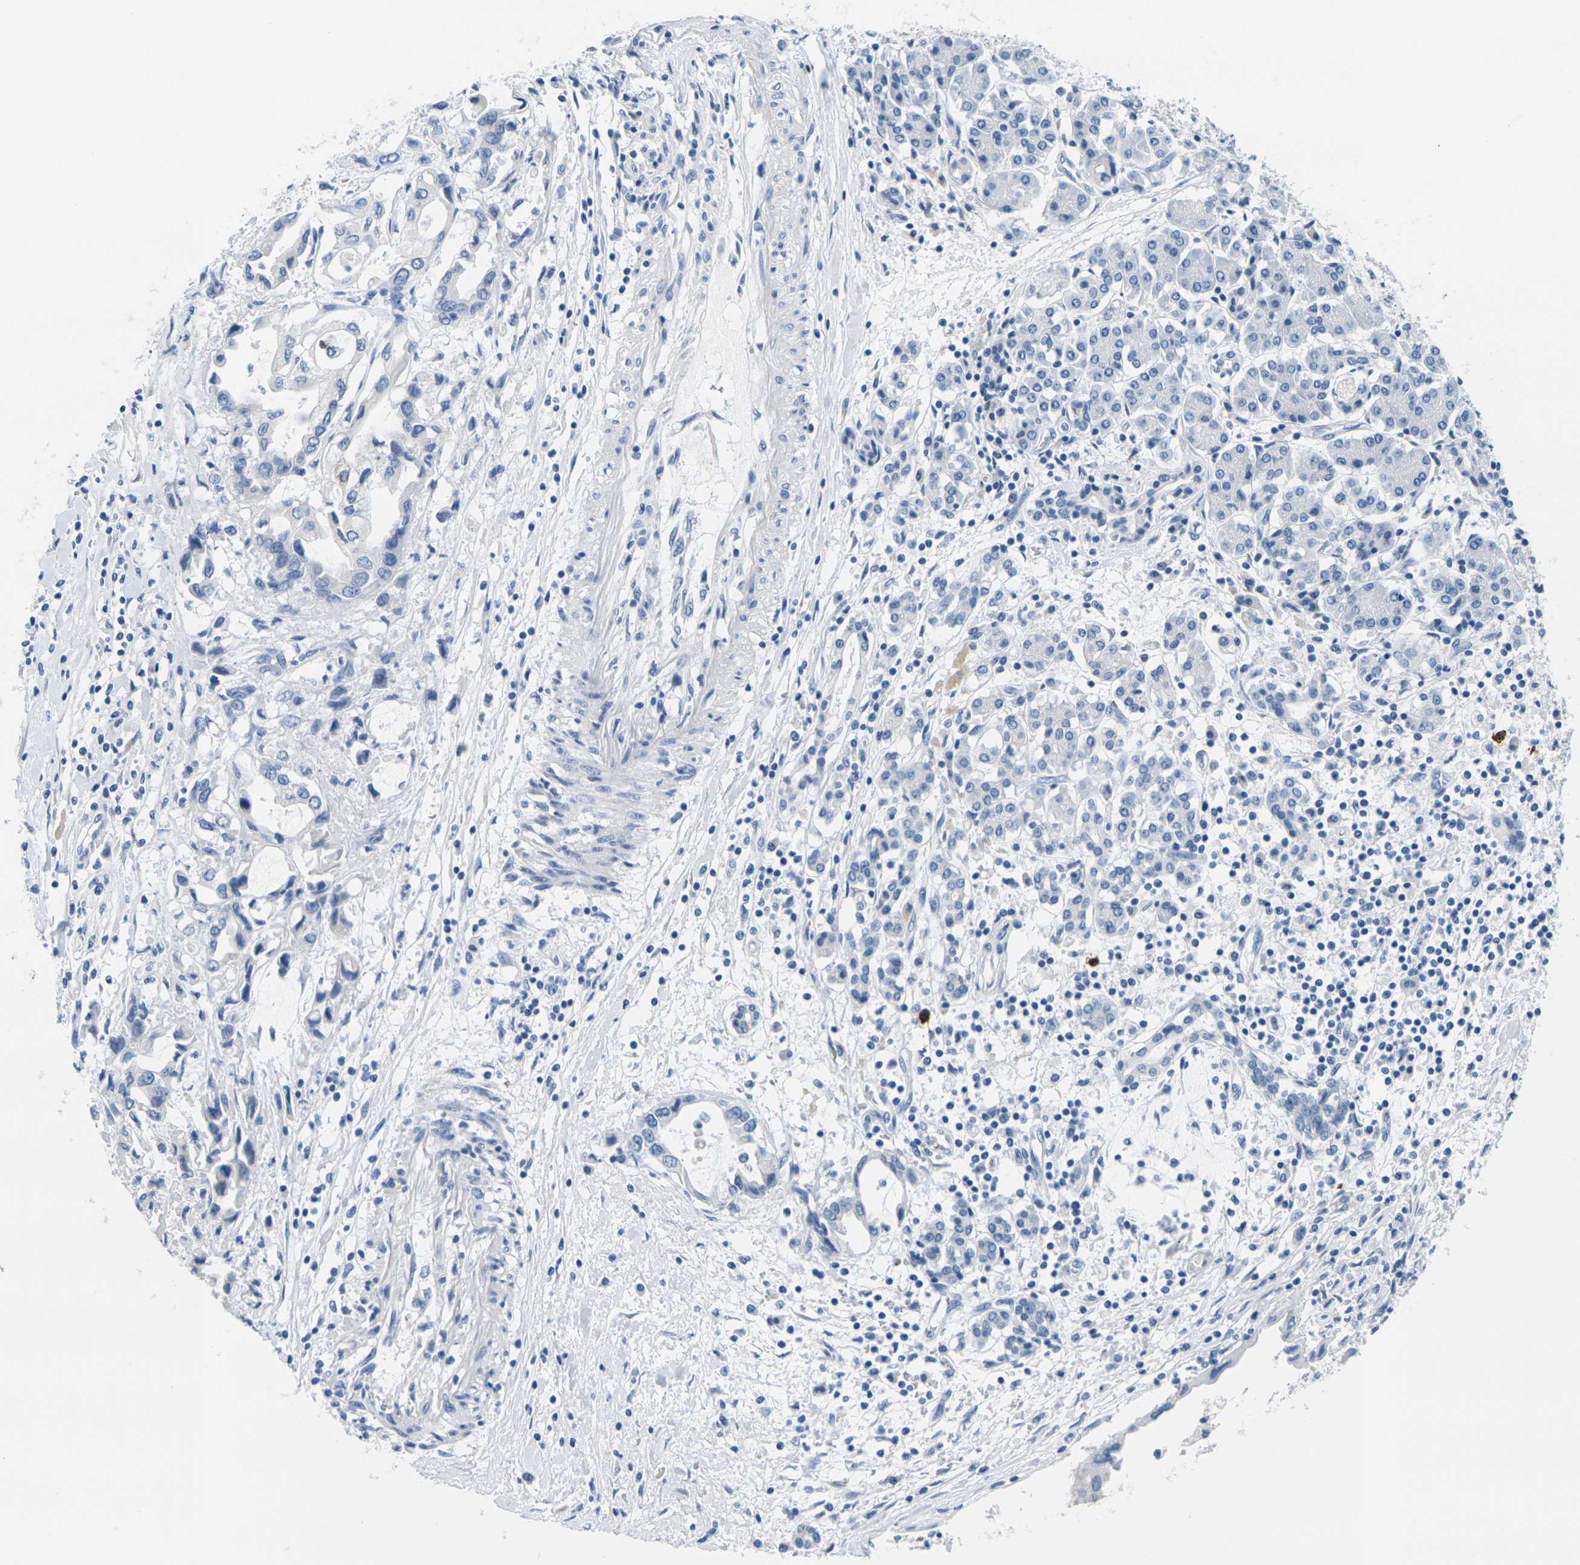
{"staining": {"intensity": "negative", "quantity": "none", "location": "none"}, "tissue": "pancreatic cancer", "cell_type": "Tumor cells", "image_type": "cancer", "snomed": [{"axis": "morphology", "description": "Adenocarcinoma, NOS"}, {"axis": "topography", "description": "Pancreas"}], "caption": "High power microscopy photomicrograph of an IHC image of pancreatic adenocarcinoma, revealing no significant staining in tumor cells.", "gene": "GPR15", "patient": {"sex": "female", "age": 57}}